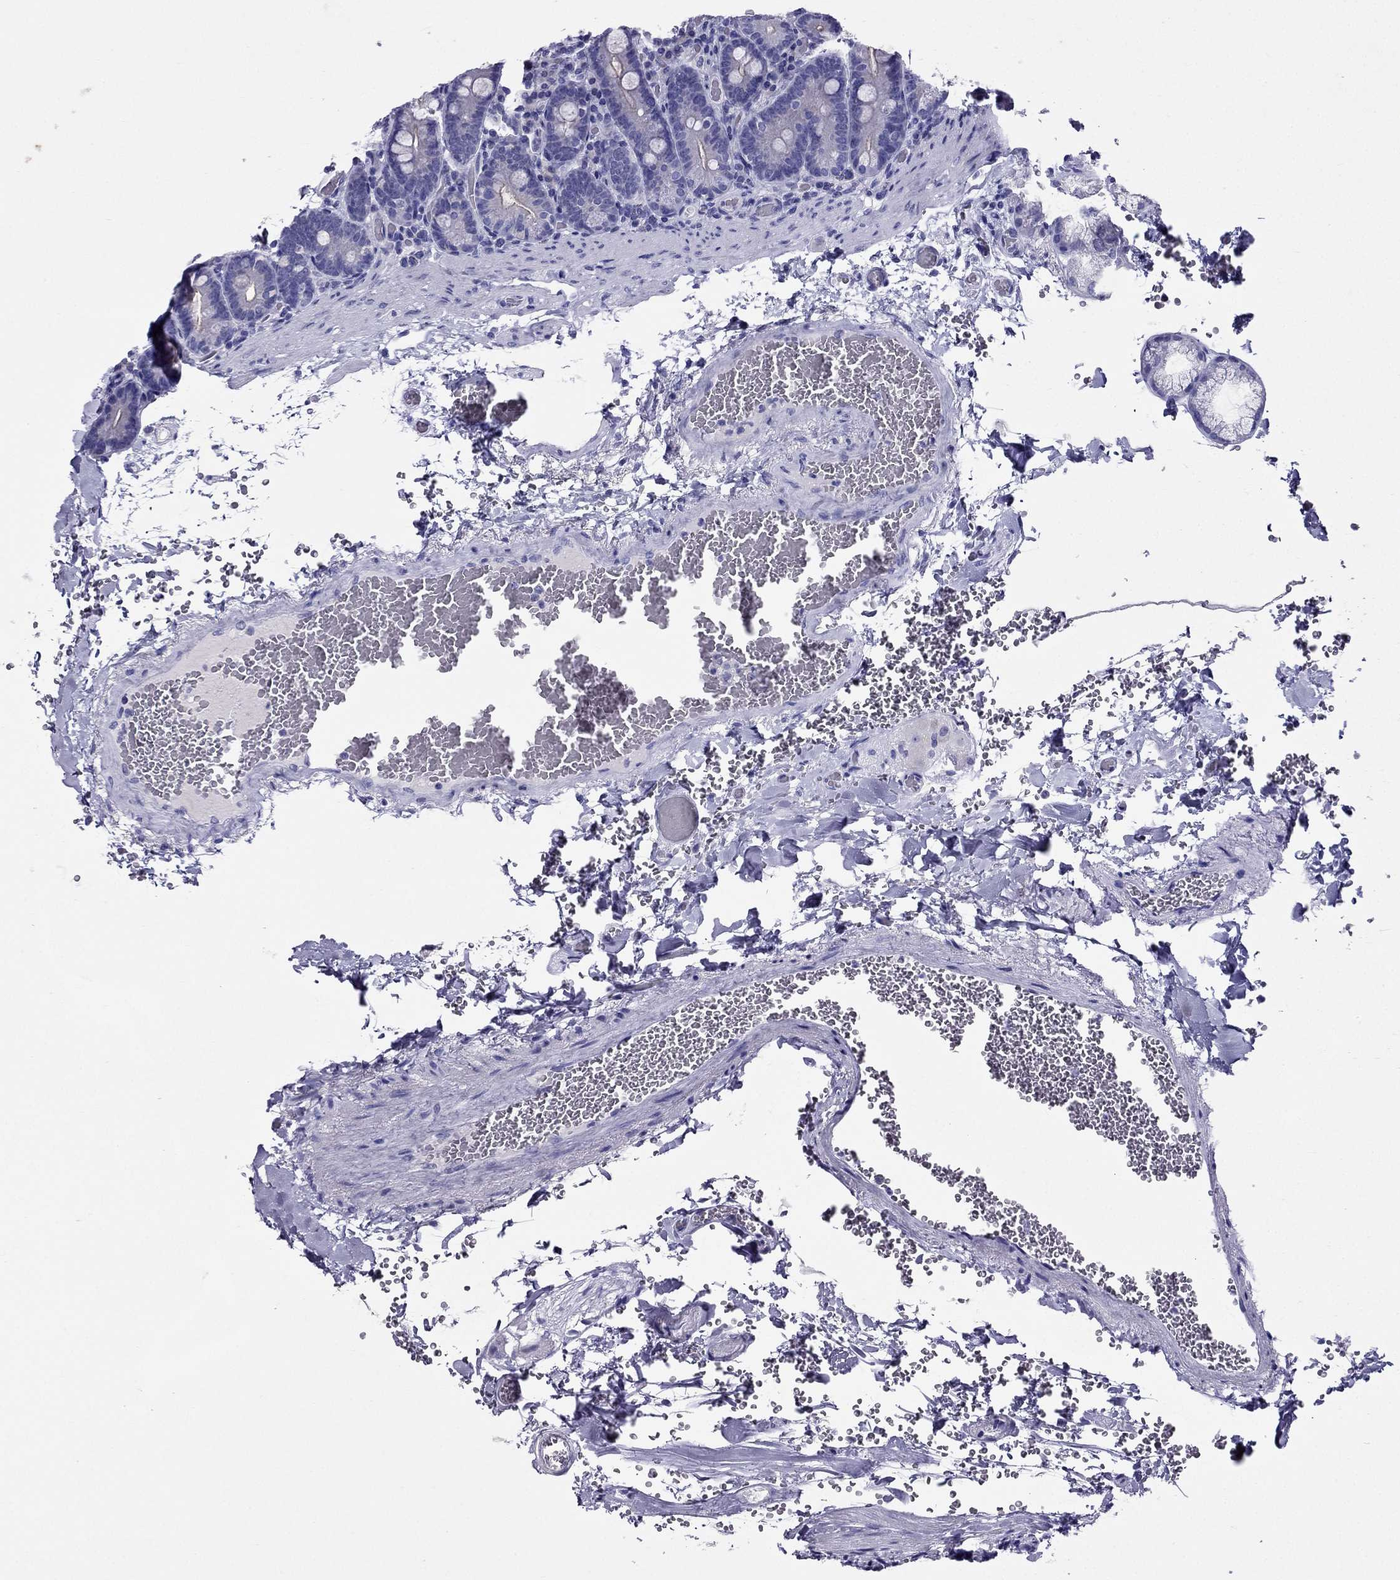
{"staining": {"intensity": "weak", "quantity": ">75%", "location": "cytoplasmic/membranous"}, "tissue": "duodenum", "cell_type": "Glandular cells", "image_type": "normal", "snomed": [{"axis": "morphology", "description": "Normal tissue, NOS"}, {"axis": "topography", "description": "Duodenum"}], "caption": "High-power microscopy captured an immunohistochemistry image of benign duodenum, revealing weak cytoplasmic/membranous staining in about >75% of glandular cells. The staining is performed using DAB (3,3'-diaminobenzidine) brown chromogen to label protein expression. The nuclei are counter-stained blue using hematoxylin.", "gene": "ZNF541", "patient": {"sex": "female", "age": 62}}